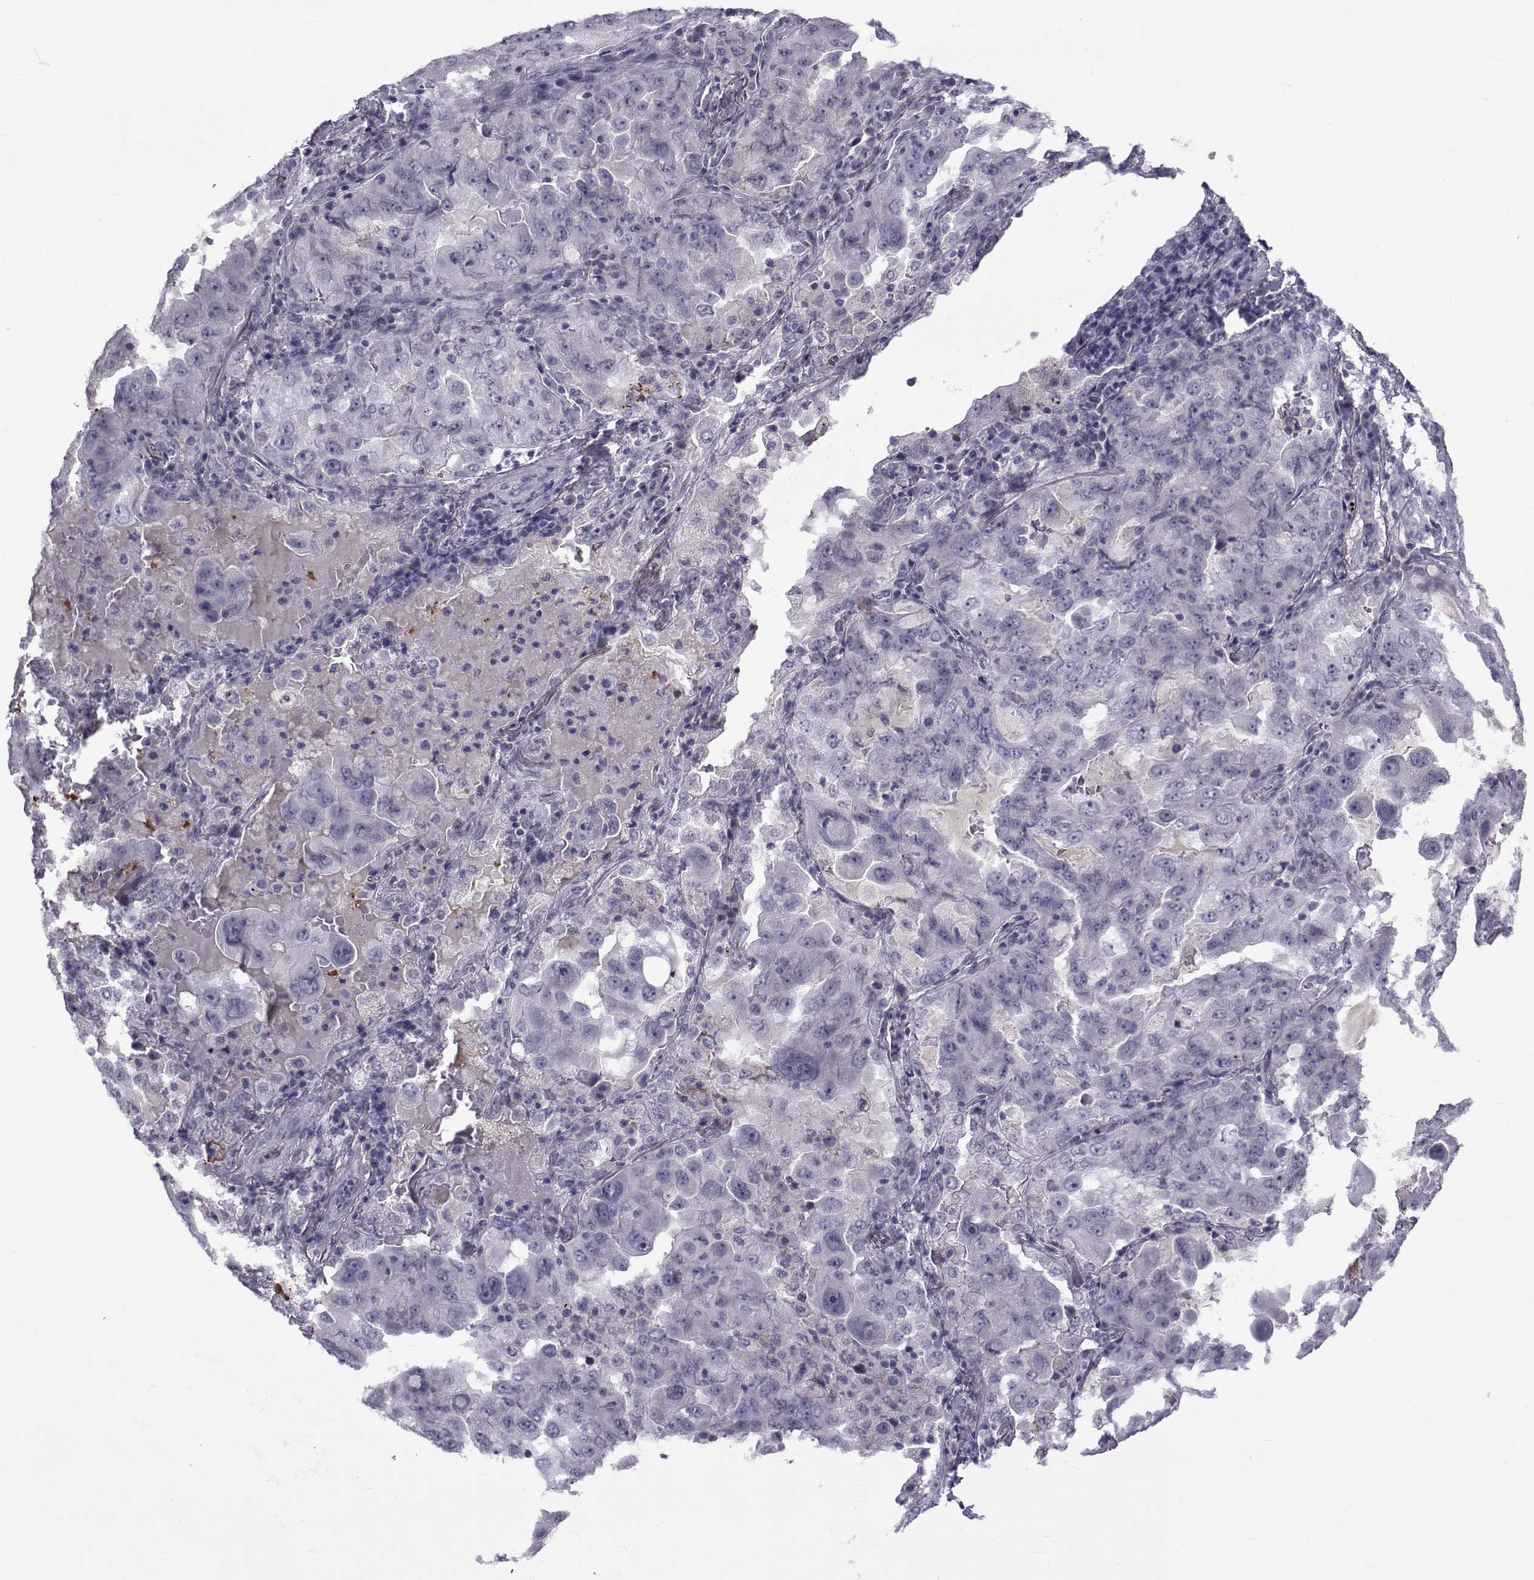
{"staining": {"intensity": "negative", "quantity": "none", "location": "none"}, "tissue": "lung cancer", "cell_type": "Tumor cells", "image_type": "cancer", "snomed": [{"axis": "morphology", "description": "Adenocarcinoma, NOS"}, {"axis": "topography", "description": "Lung"}], "caption": "Photomicrograph shows no significant protein expression in tumor cells of adenocarcinoma (lung).", "gene": "PAX2", "patient": {"sex": "female", "age": 61}}